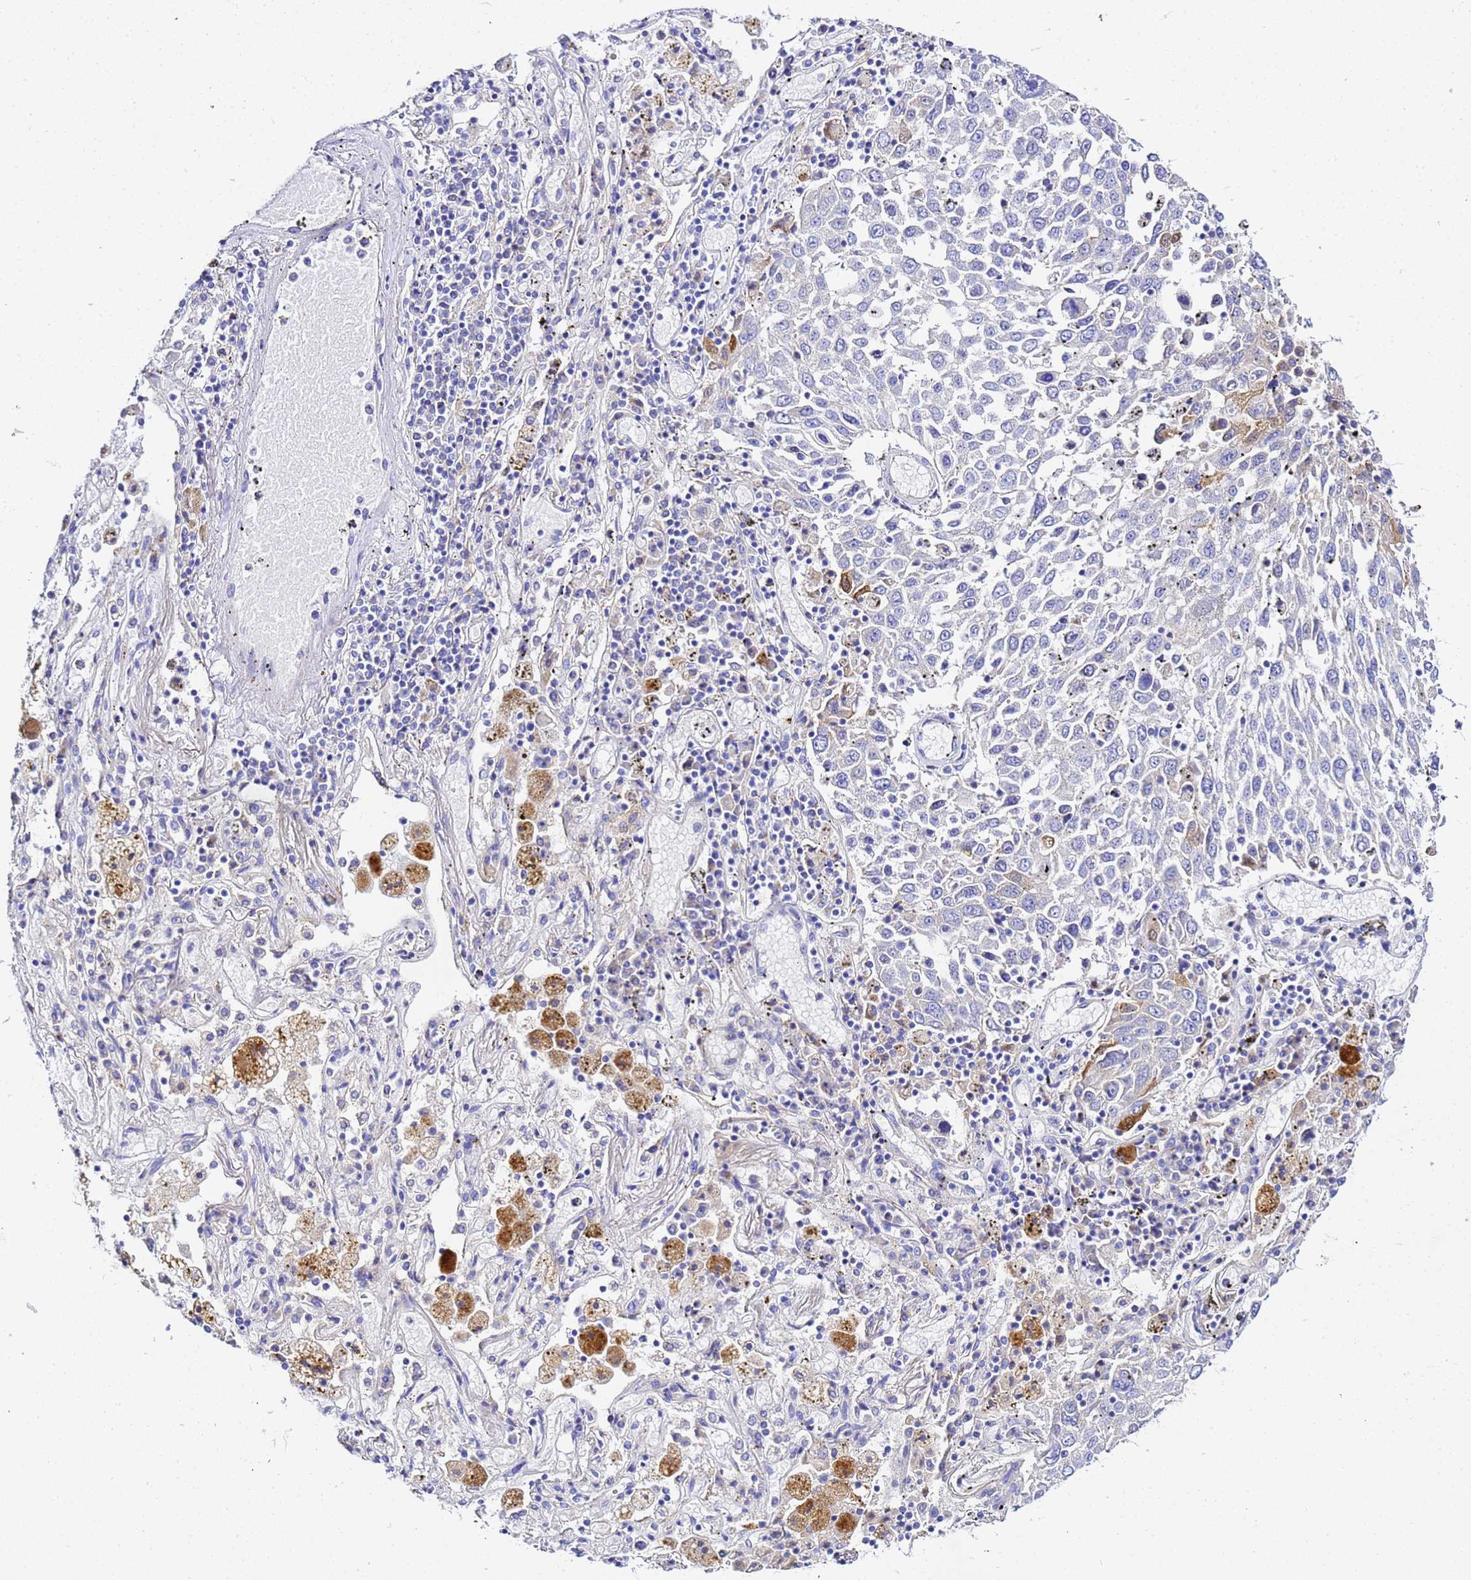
{"staining": {"intensity": "negative", "quantity": "none", "location": "none"}, "tissue": "lung cancer", "cell_type": "Tumor cells", "image_type": "cancer", "snomed": [{"axis": "morphology", "description": "Squamous cell carcinoma, NOS"}, {"axis": "topography", "description": "Lung"}], "caption": "Lung cancer was stained to show a protein in brown. There is no significant expression in tumor cells.", "gene": "VTI1B", "patient": {"sex": "male", "age": 65}}